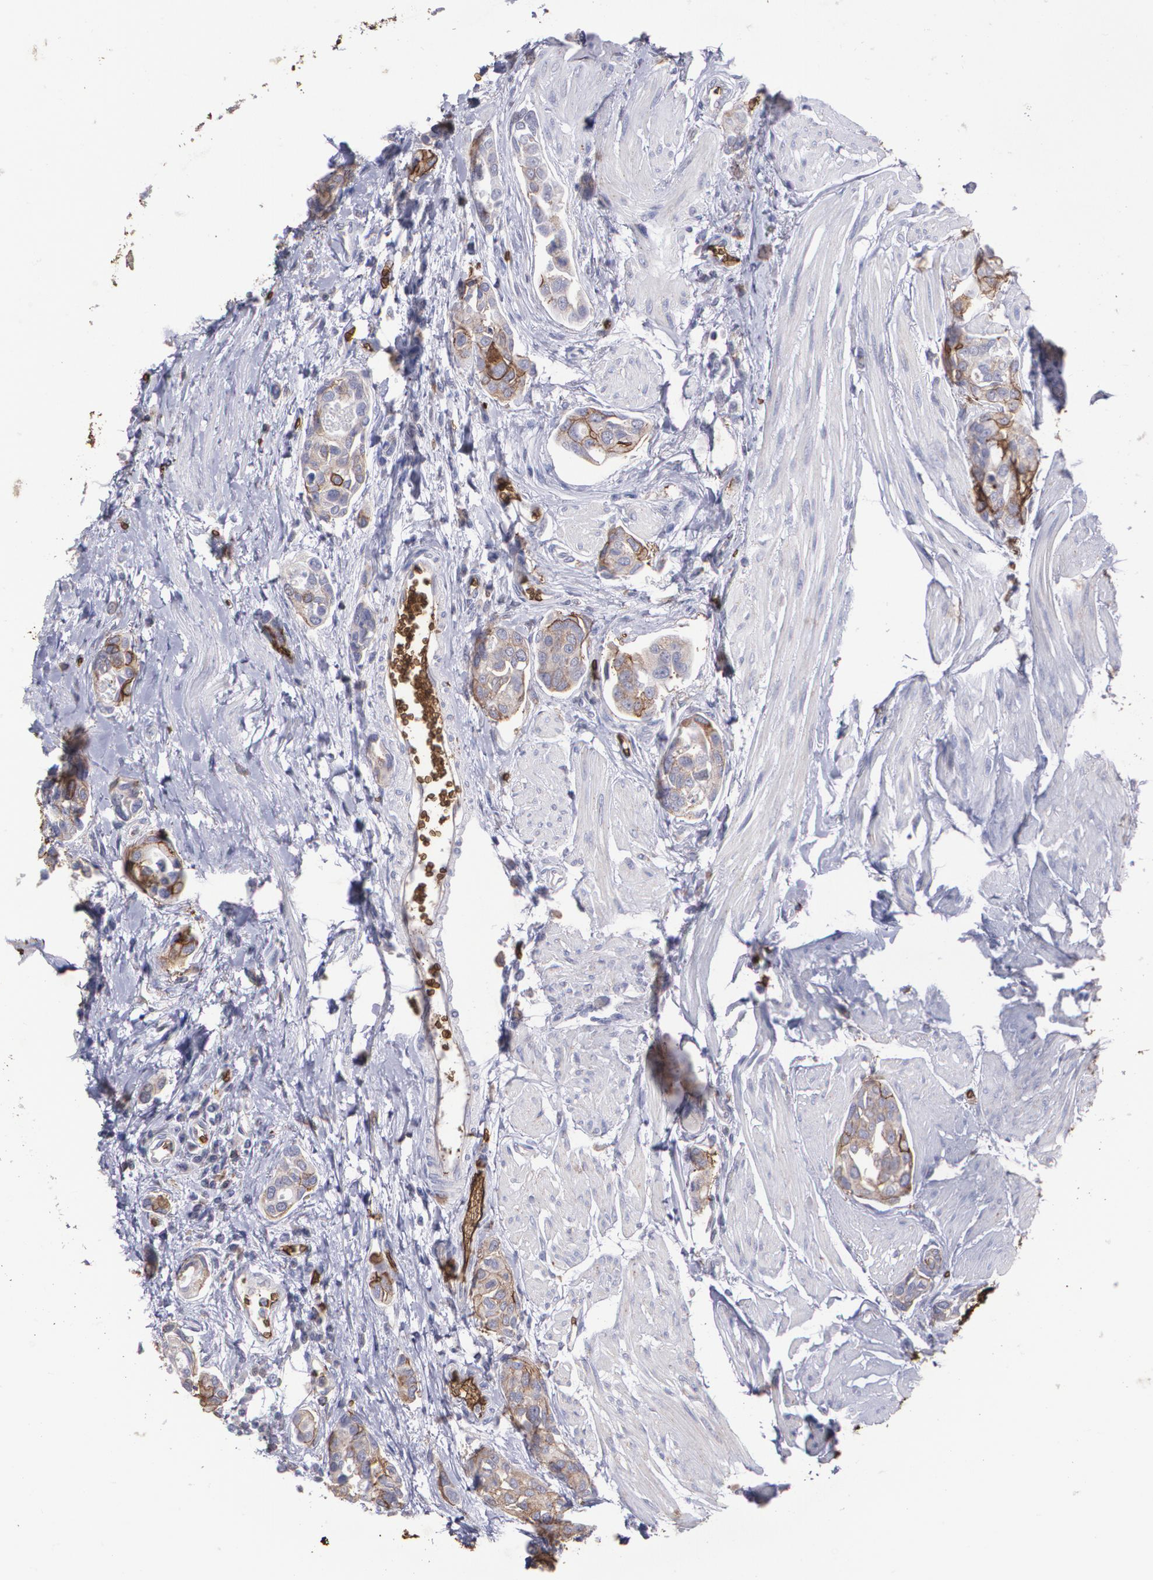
{"staining": {"intensity": "weak", "quantity": "25%-75%", "location": "cytoplasmic/membranous"}, "tissue": "urothelial cancer", "cell_type": "Tumor cells", "image_type": "cancer", "snomed": [{"axis": "morphology", "description": "Urothelial carcinoma, High grade"}, {"axis": "topography", "description": "Urinary bladder"}], "caption": "High-grade urothelial carcinoma stained for a protein demonstrates weak cytoplasmic/membranous positivity in tumor cells.", "gene": "SLC2A1", "patient": {"sex": "male", "age": 78}}